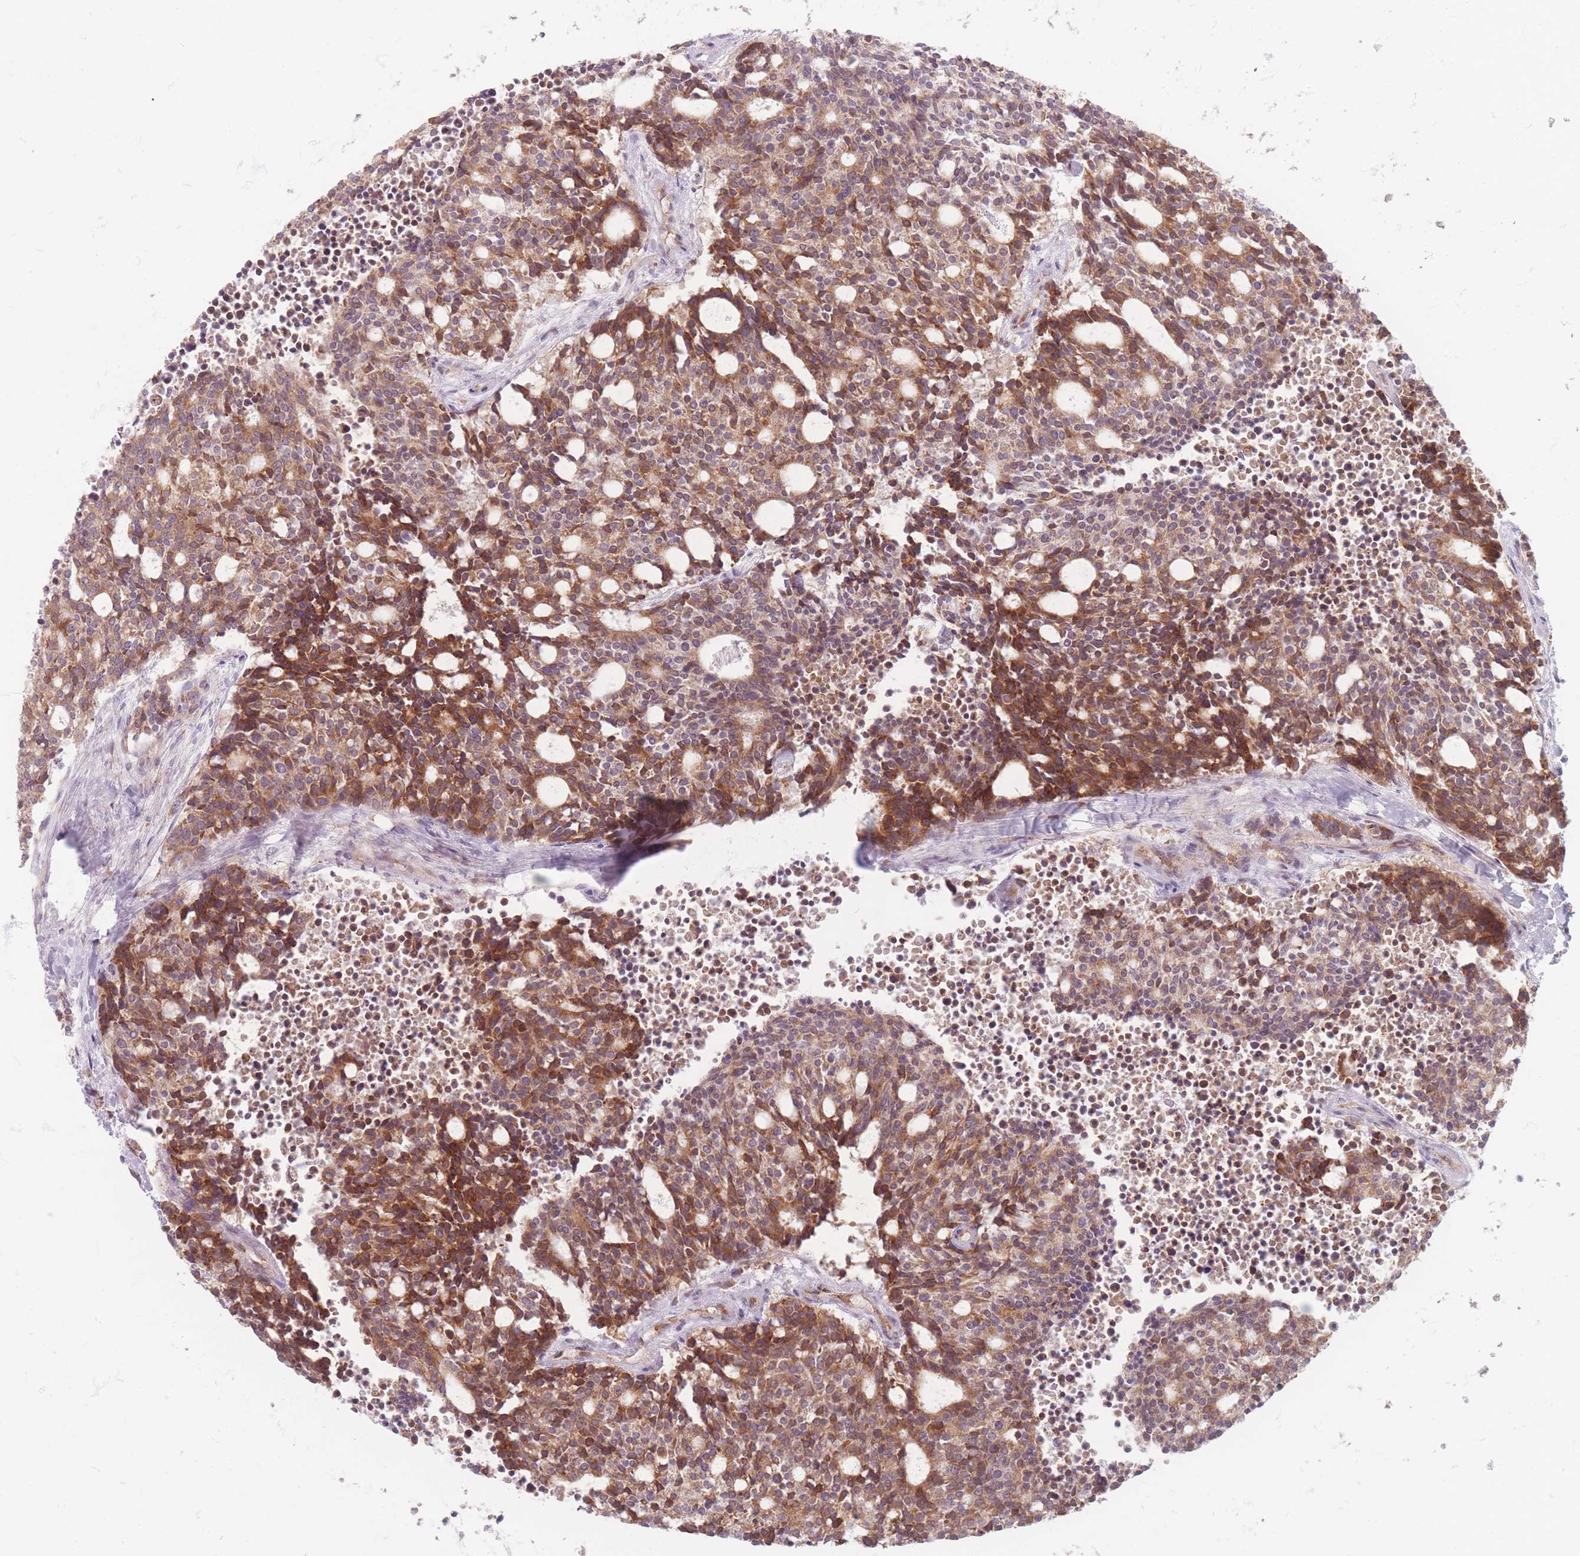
{"staining": {"intensity": "strong", "quantity": ">75%", "location": "cytoplasmic/membranous"}, "tissue": "carcinoid", "cell_type": "Tumor cells", "image_type": "cancer", "snomed": [{"axis": "morphology", "description": "Carcinoid, malignant, NOS"}, {"axis": "topography", "description": "Pancreas"}], "caption": "An immunohistochemistry (IHC) image of neoplastic tissue is shown. Protein staining in brown highlights strong cytoplasmic/membranous positivity in carcinoid within tumor cells.", "gene": "SMIM14", "patient": {"sex": "female", "age": 54}}